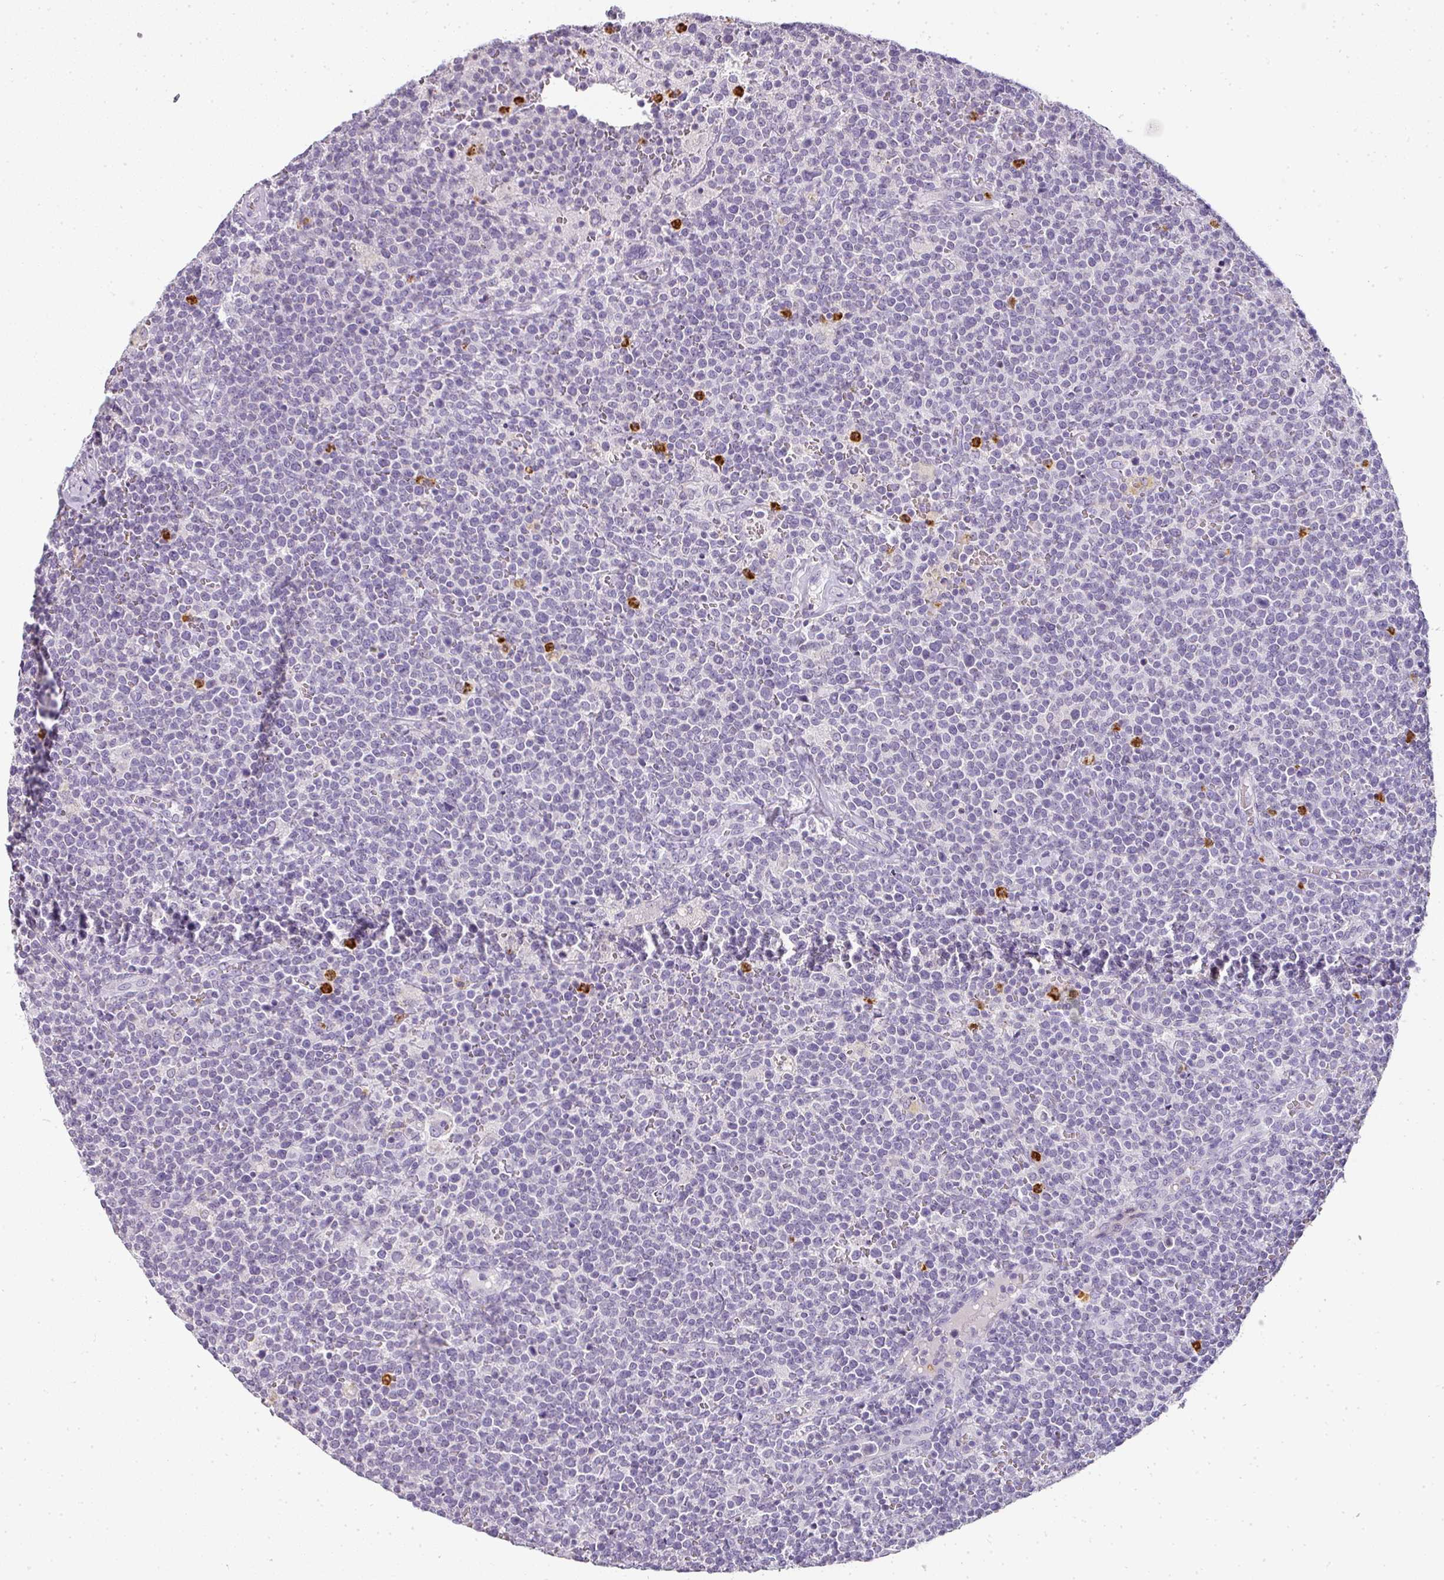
{"staining": {"intensity": "negative", "quantity": "none", "location": "none"}, "tissue": "lymphoma", "cell_type": "Tumor cells", "image_type": "cancer", "snomed": [{"axis": "morphology", "description": "Malignant lymphoma, non-Hodgkin's type, High grade"}, {"axis": "topography", "description": "Lymph node"}], "caption": "The photomicrograph shows no significant expression in tumor cells of high-grade malignant lymphoma, non-Hodgkin's type.", "gene": "CAMP", "patient": {"sex": "male", "age": 61}}